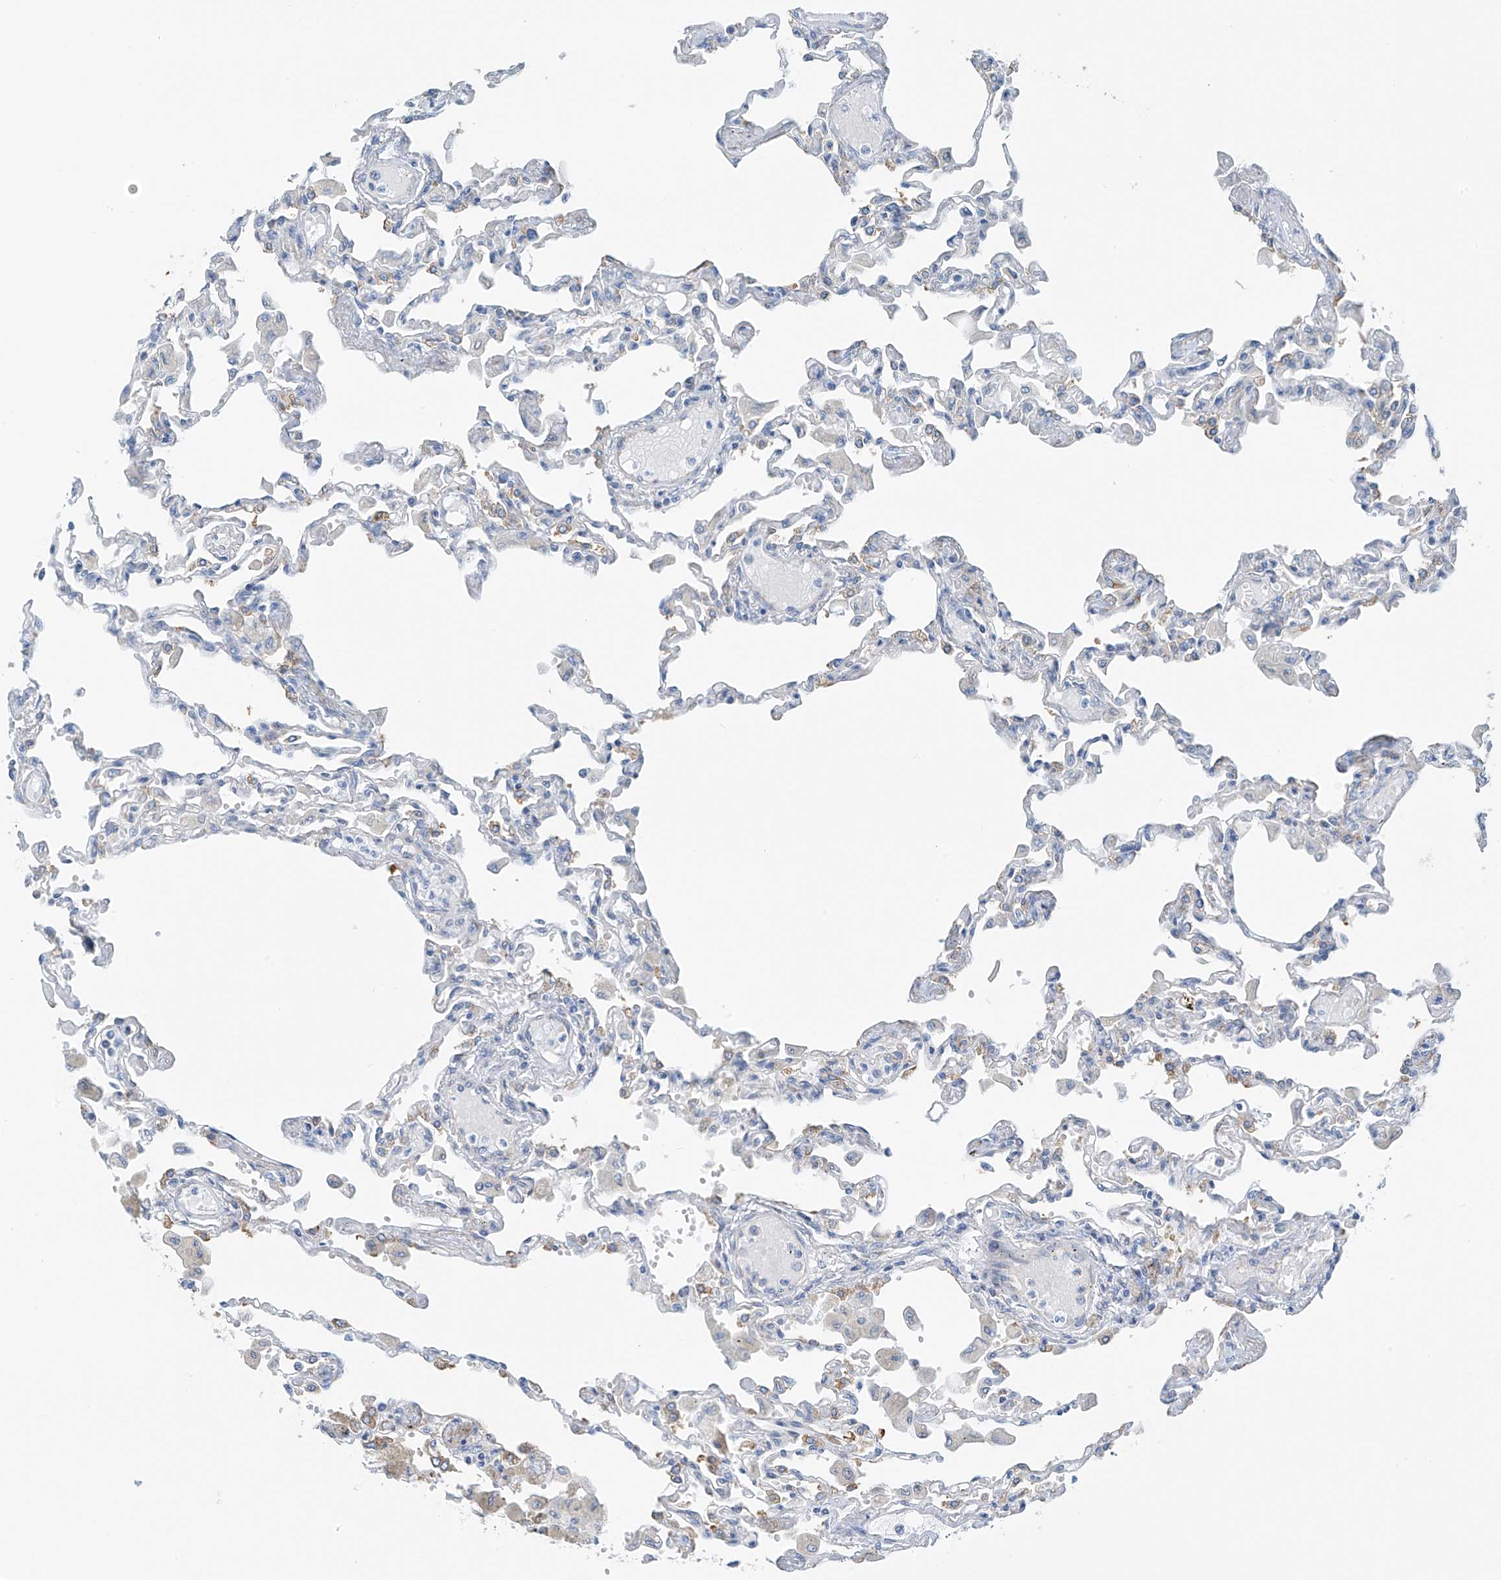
{"staining": {"intensity": "weak", "quantity": "<25%", "location": "cytoplasmic/membranous"}, "tissue": "lung", "cell_type": "Alveolar cells", "image_type": "normal", "snomed": [{"axis": "morphology", "description": "Normal tissue, NOS"}, {"axis": "topography", "description": "Bronchus"}, {"axis": "topography", "description": "Lung"}], "caption": "This is an immunohistochemistry micrograph of benign lung. There is no positivity in alveolar cells.", "gene": "RCN2", "patient": {"sex": "female", "age": 49}}